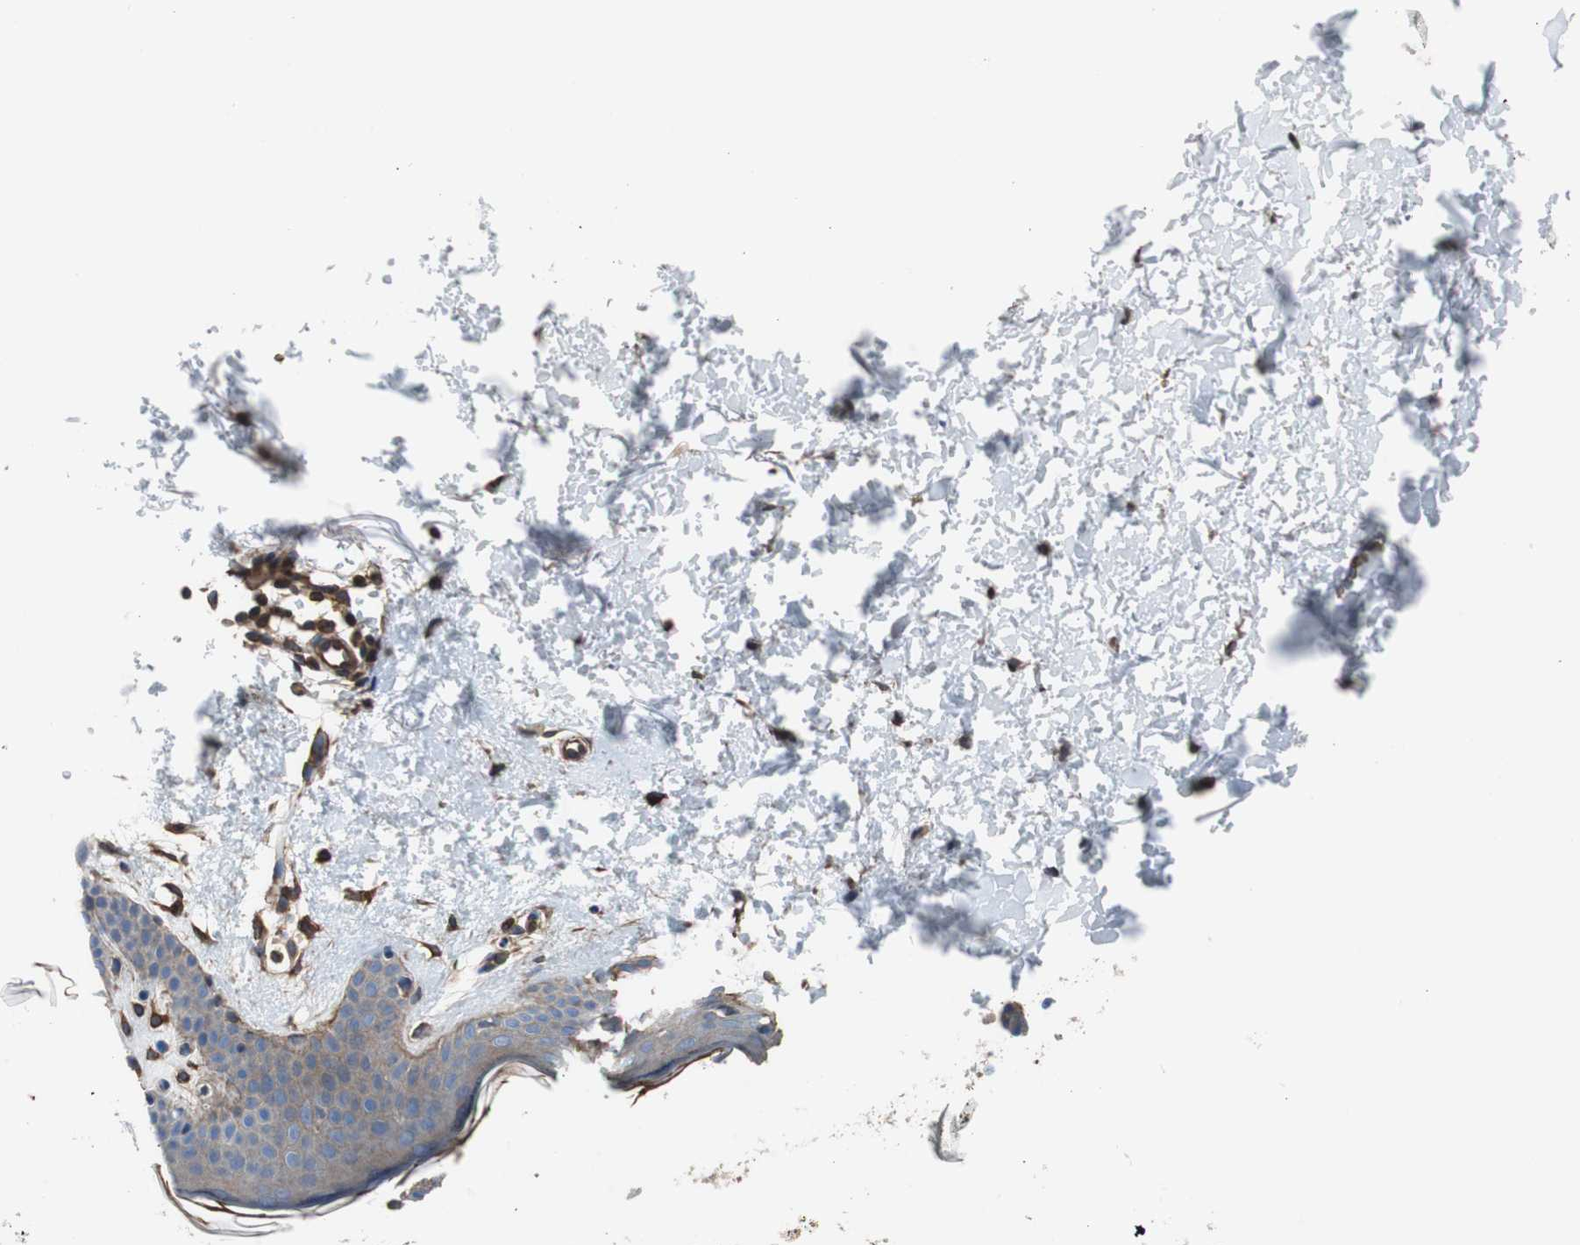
{"staining": {"intensity": "moderate", "quantity": ">75%", "location": "cytoplasmic/membranous"}, "tissue": "skin", "cell_type": "Fibroblasts", "image_type": "normal", "snomed": [{"axis": "morphology", "description": "Normal tissue, NOS"}, {"axis": "topography", "description": "Skin"}], "caption": "Immunohistochemical staining of normal human skin displays >75% levels of moderate cytoplasmic/membranous protein expression in approximately >75% of fibroblasts.", "gene": "KIF3B", "patient": {"sex": "female", "age": 56}}